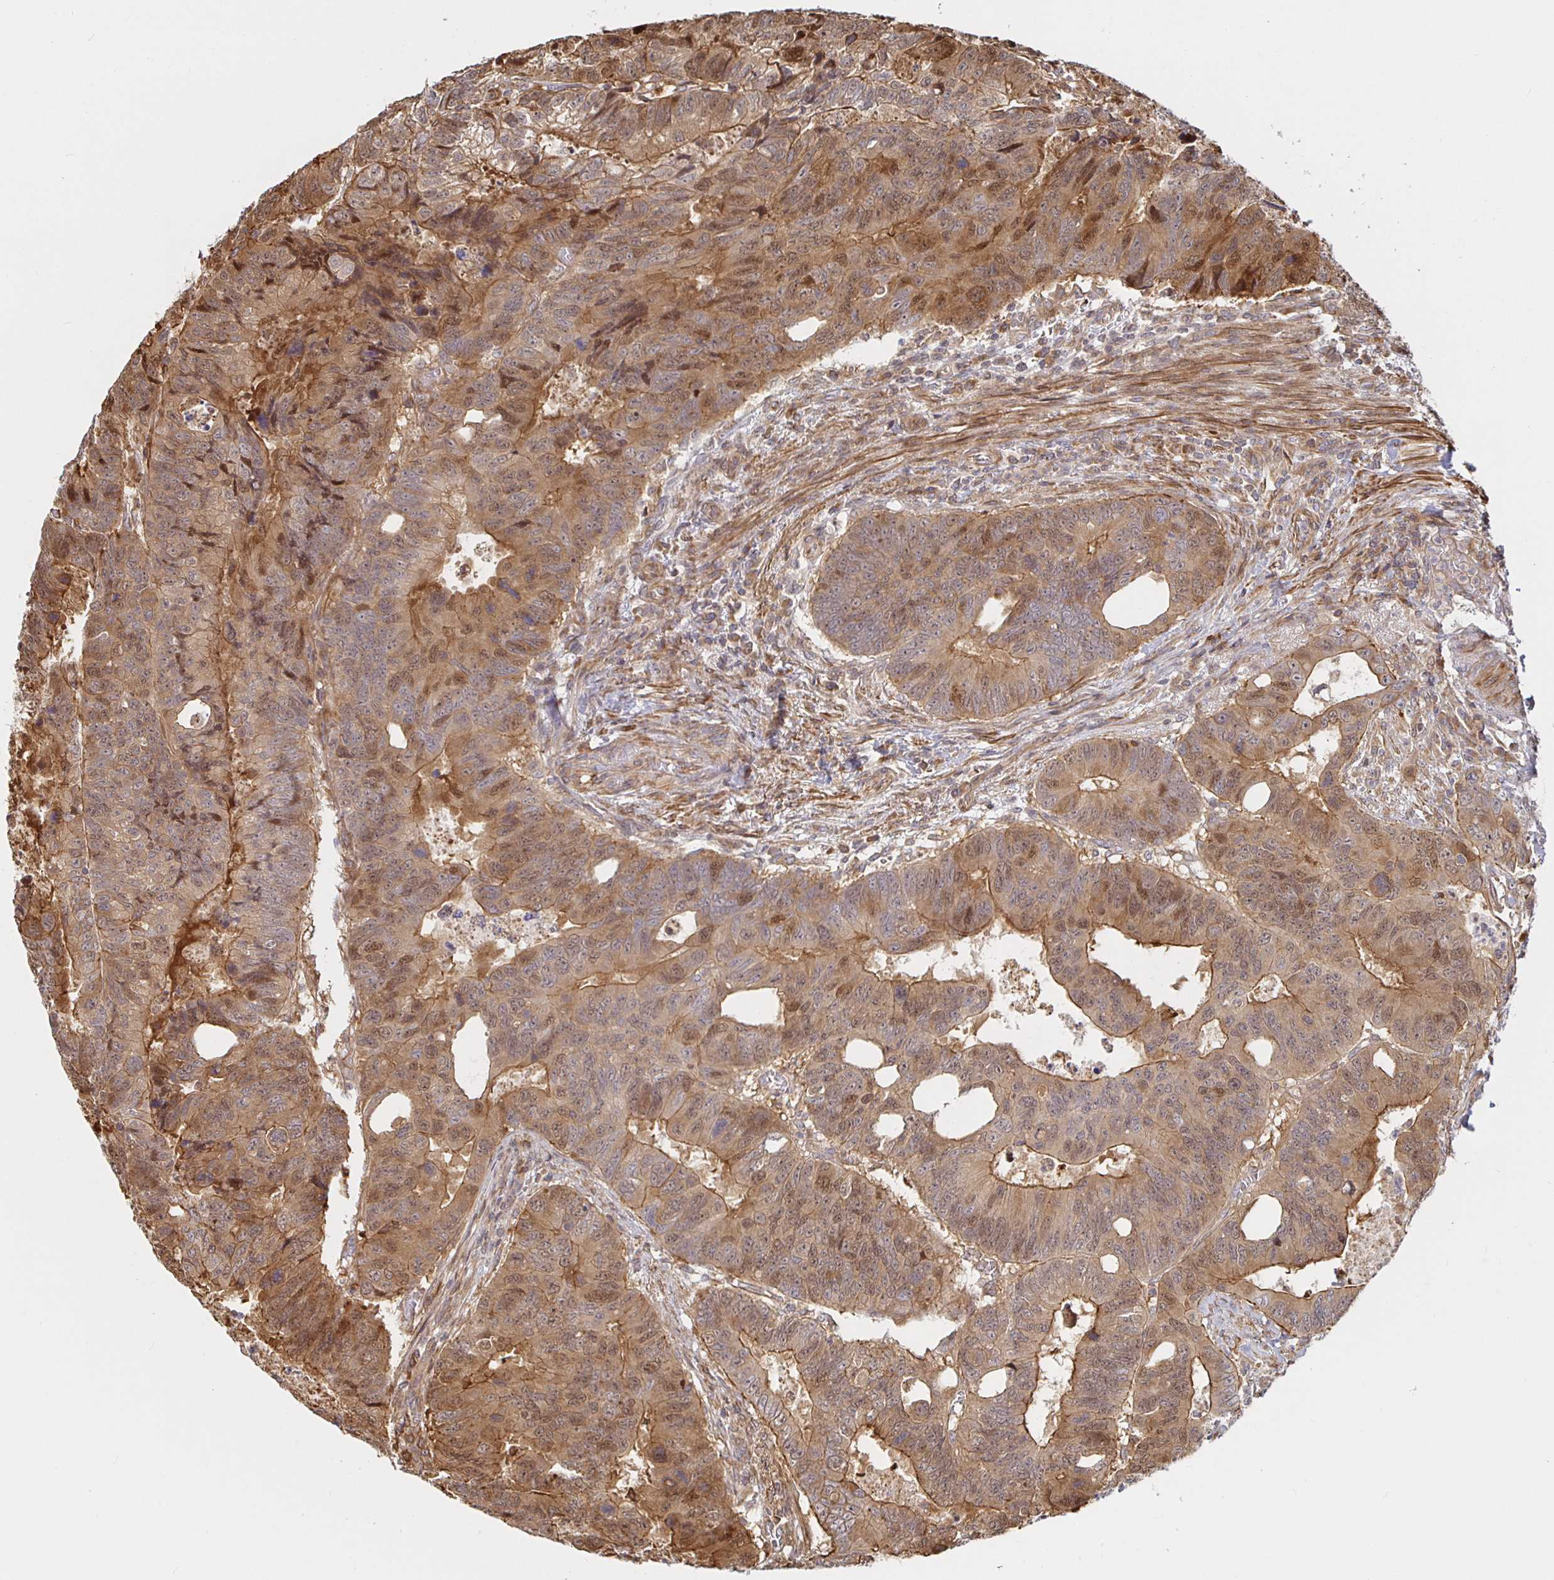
{"staining": {"intensity": "moderate", "quantity": ">75%", "location": "cytoplasmic/membranous,nuclear"}, "tissue": "colorectal cancer", "cell_type": "Tumor cells", "image_type": "cancer", "snomed": [{"axis": "morphology", "description": "Adenocarcinoma, NOS"}, {"axis": "topography", "description": "Colon"}], "caption": "The image exhibits staining of colorectal cancer (adenocarcinoma), revealing moderate cytoplasmic/membranous and nuclear protein expression (brown color) within tumor cells.", "gene": "STRAP", "patient": {"sex": "male", "age": 62}}